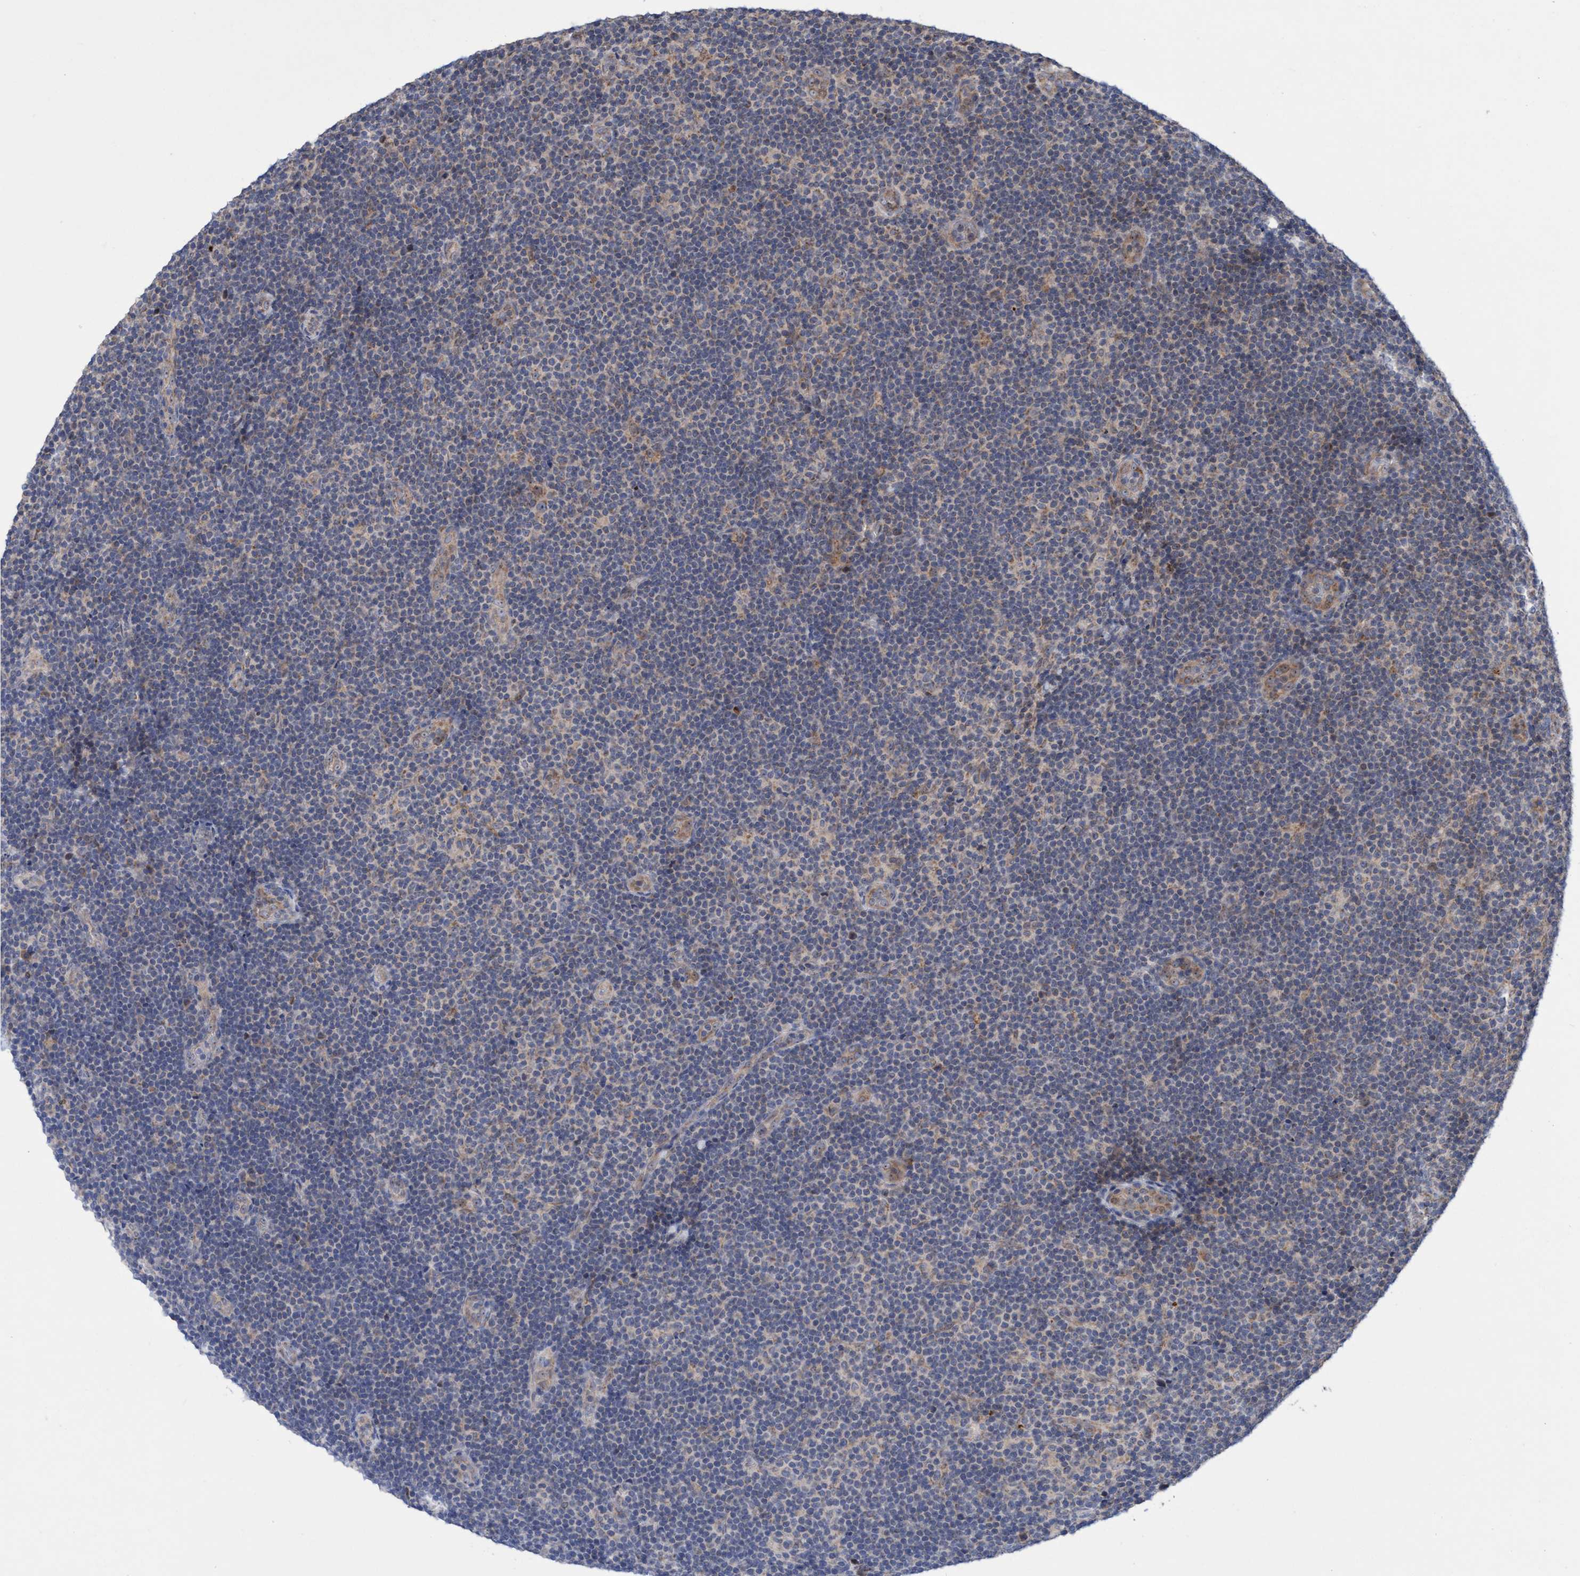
{"staining": {"intensity": "moderate", "quantity": ">75%", "location": "cytoplasmic/membranous,nuclear"}, "tissue": "lymphoma", "cell_type": "Tumor cells", "image_type": "cancer", "snomed": [{"axis": "morphology", "description": "Hodgkin's disease, NOS"}, {"axis": "topography", "description": "Lymph node"}], "caption": "This image exhibits immunohistochemistry (IHC) staining of human Hodgkin's disease, with medium moderate cytoplasmic/membranous and nuclear expression in approximately >75% of tumor cells.", "gene": "P2RY14", "patient": {"sex": "female", "age": 57}}